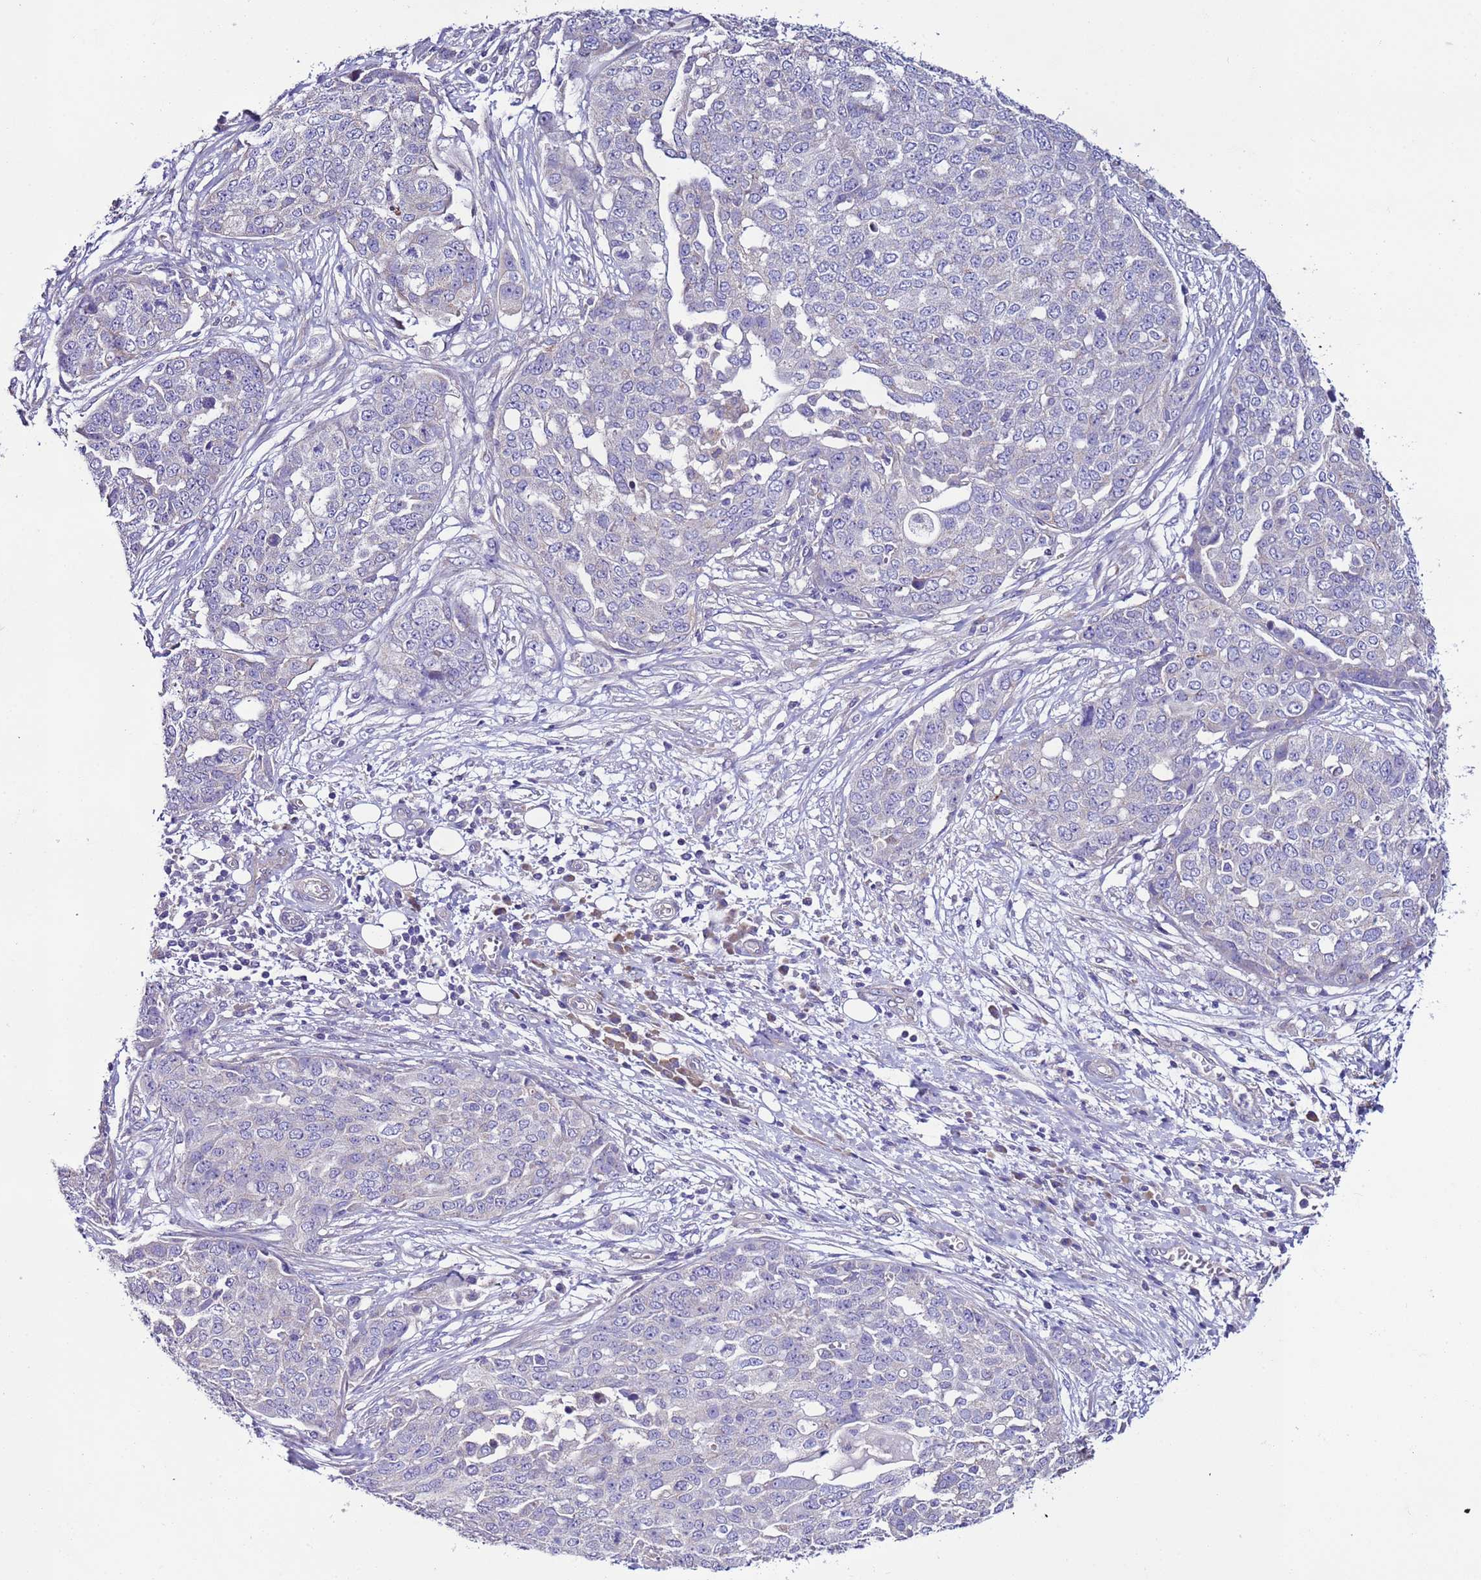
{"staining": {"intensity": "negative", "quantity": "none", "location": "none"}, "tissue": "ovarian cancer", "cell_type": "Tumor cells", "image_type": "cancer", "snomed": [{"axis": "morphology", "description": "Cystadenocarcinoma, serous, NOS"}, {"axis": "topography", "description": "Soft tissue"}, {"axis": "topography", "description": "Ovary"}], "caption": "A high-resolution image shows IHC staining of ovarian serous cystadenocarcinoma, which displays no significant expression in tumor cells.", "gene": "SPCS1", "patient": {"sex": "female", "age": 57}}